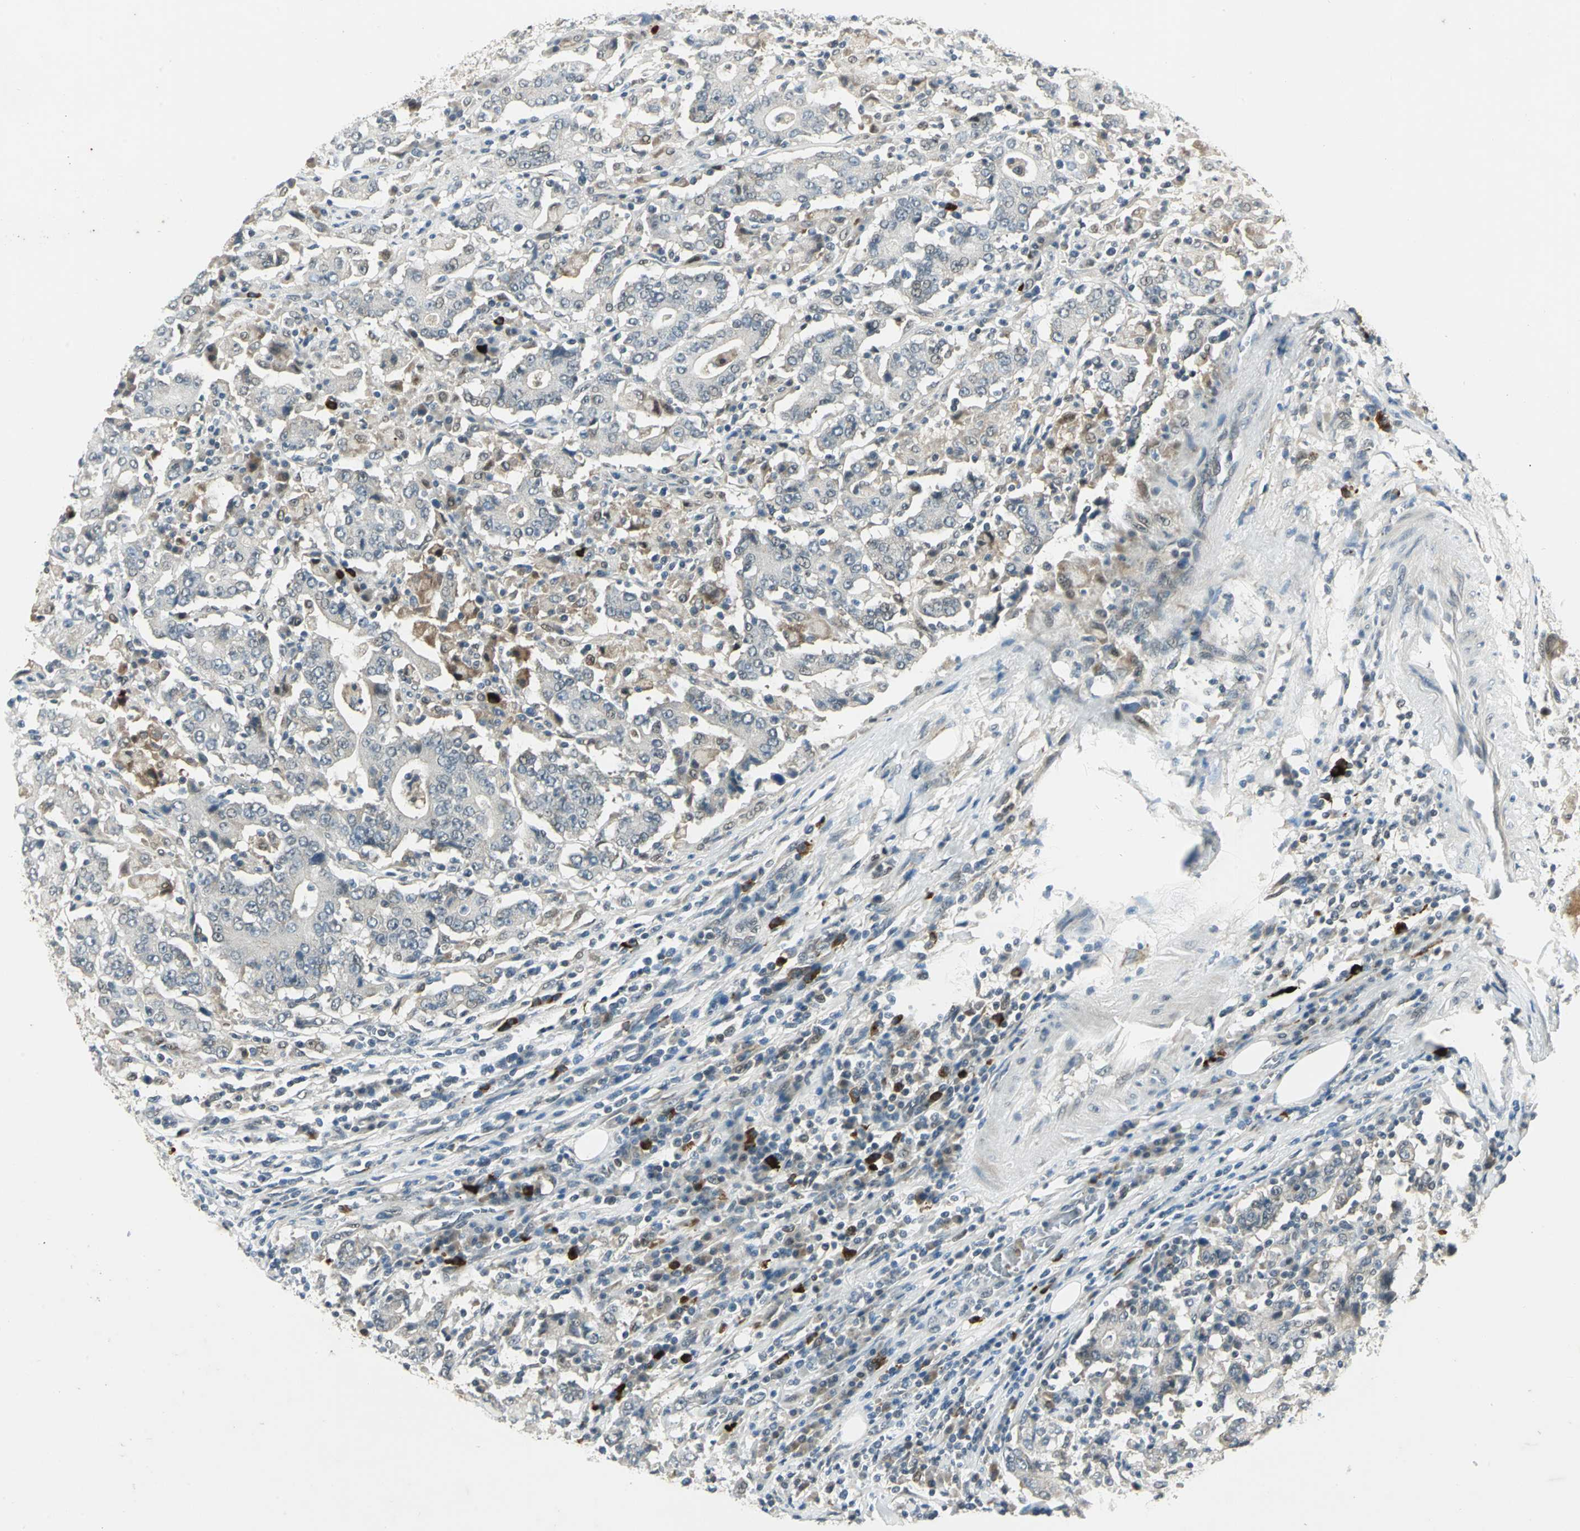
{"staining": {"intensity": "negative", "quantity": "none", "location": "none"}, "tissue": "stomach cancer", "cell_type": "Tumor cells", "image_type": "cancer", "snomed": [{"axis": "morphology", "description": "Normal tissue, NOS"}, {"axis": "morphology", "description": "Adenocarcinoma, NOS"}, {"axis": "topography", "description": "Stomach, upper"}, {"axis": "topography", "description": "Stomach"}], "caption": "Immunohistochemical staining of stomach adenocarcinoma demonstrates no significant expression in tumor cells.", "gene": "RAD17", "patient": {"sex": "male", "age": 59}}